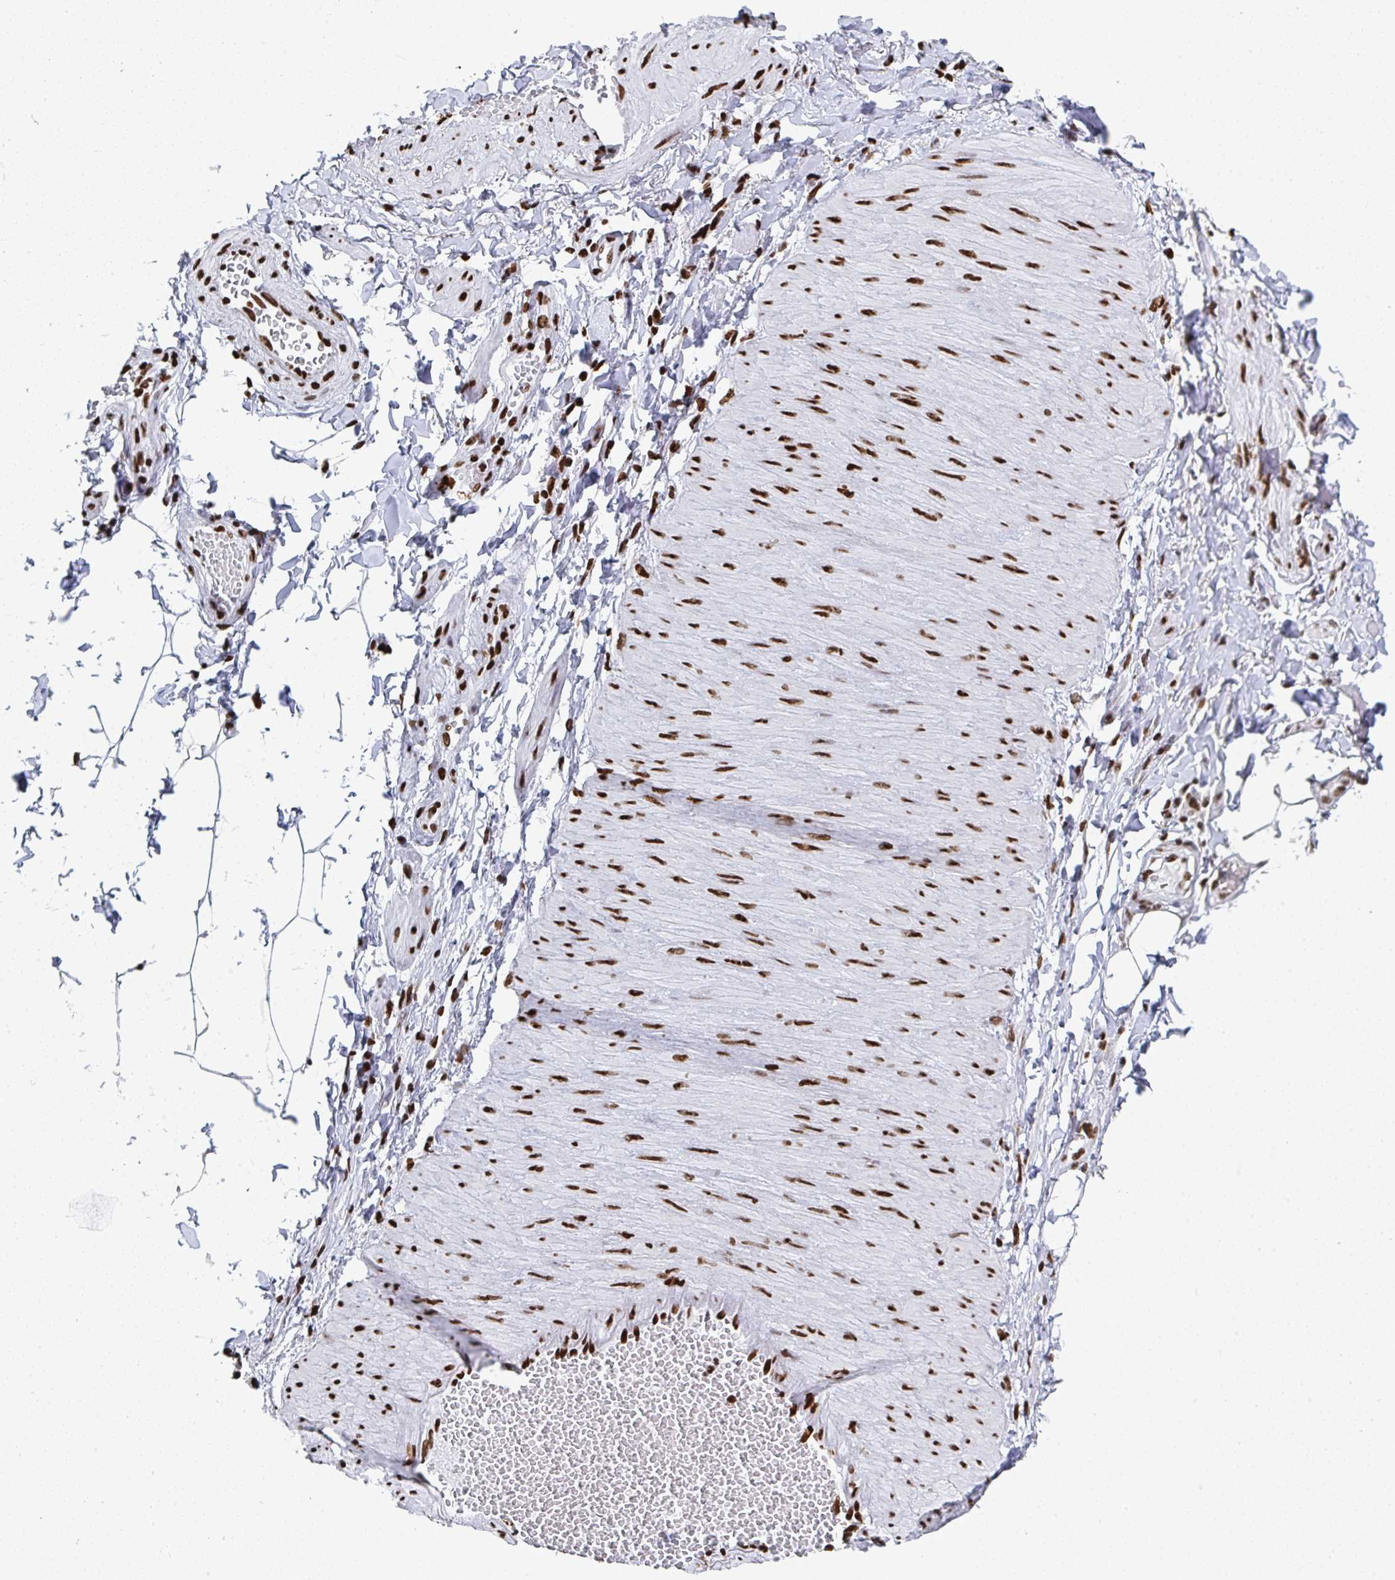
{"staining": {"intensity": "negative", "quantity": "none", "location": "none"}, "tissue": "adipose tissue", "cell_type": "Adipocytes", "image_type": "normal", "snomed": [{"axis": "morphology", "description": "Normal tissue, NOS"}, {"axis": "topography", "description": "Epididymis"}, {"axis": "topography", "description": "Peripheral nerve tissue"}], "caption": "DAB immunohistochemical staining of normal human adipose tissue demonstrates no significant positivity in adipocytes.", "gene": "GAR1", "patient": {"sex": "male", "age": 32}}